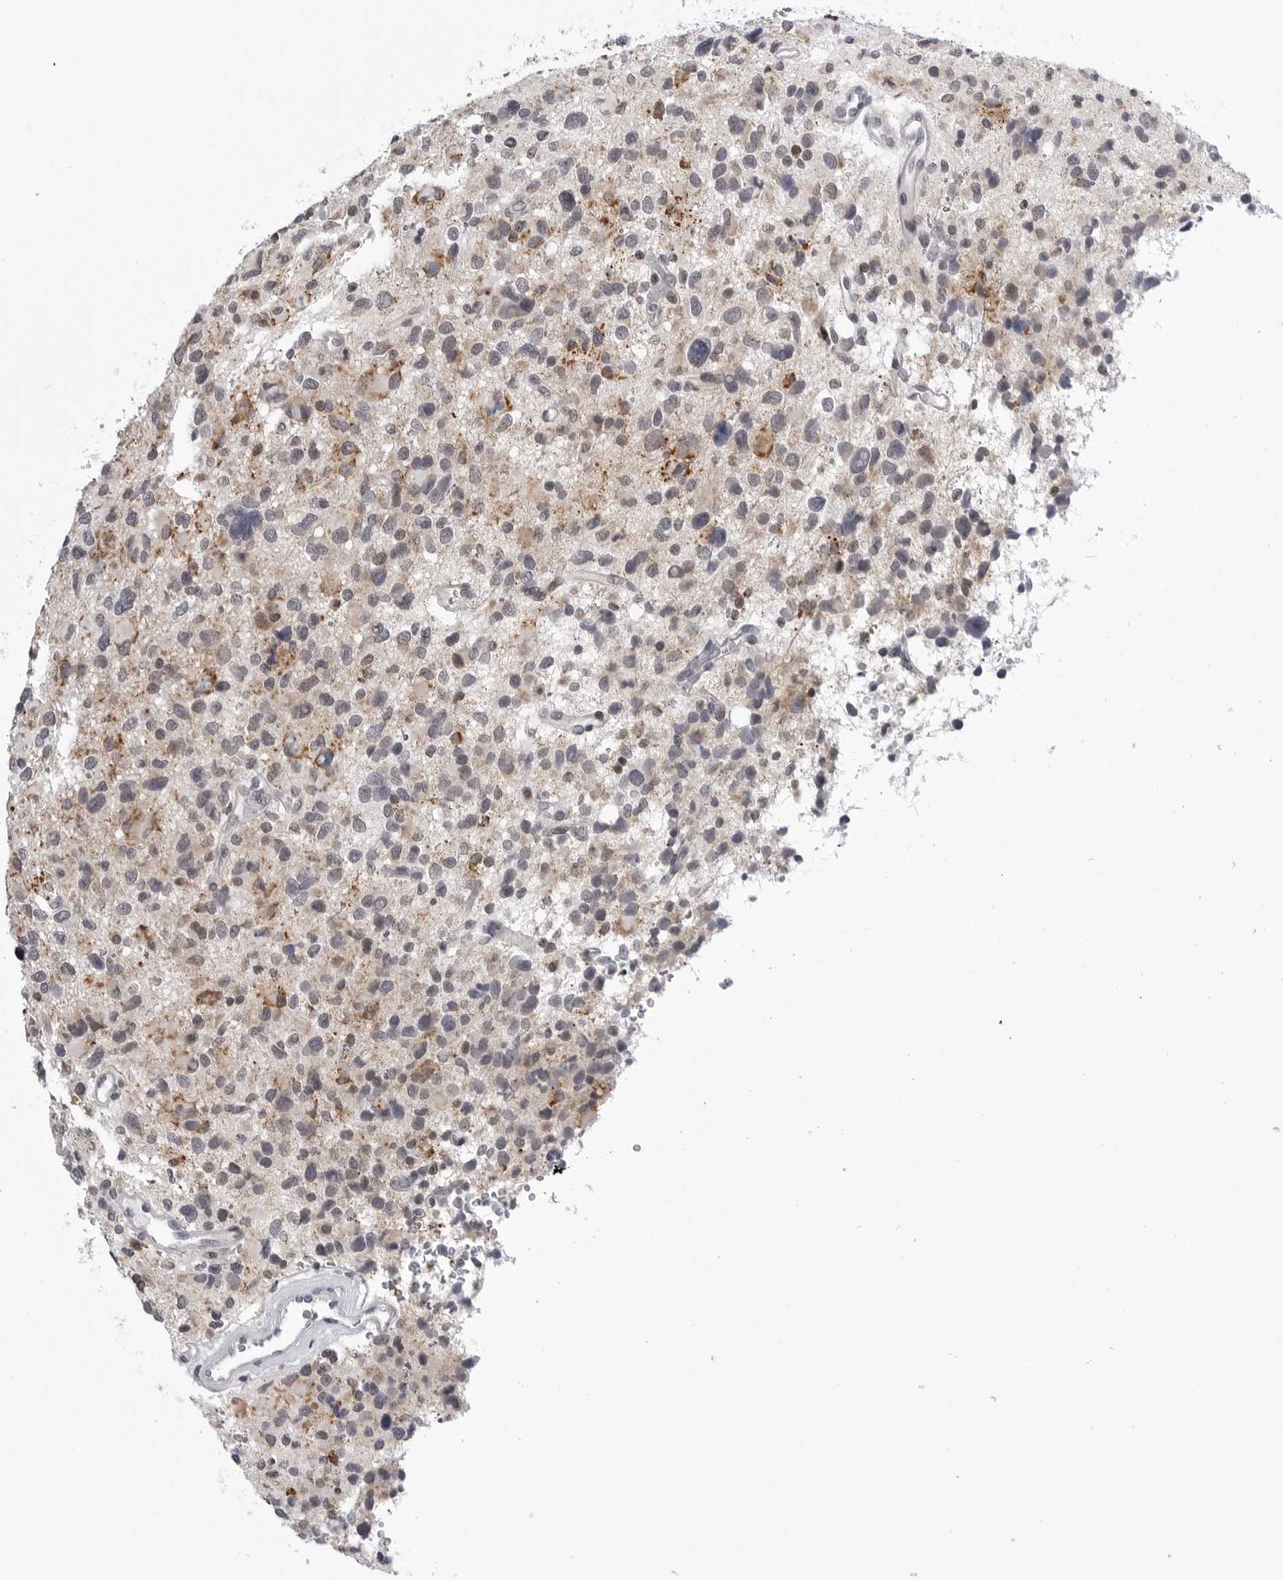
{"staining": {"intensity": "weak", "quantity": "<25%", "location": "cytoplasmic/membranous"}, "tissue": "glioma", "cell_type": "Tumor cells", "image_type": "cancer", "snomed": [{"axis": "morphology", "description": "Glioma, malignant, High grade"}, {"axis": "topography", "description": "Brain"}], "caption": "Human malignant glioma (high-grade) stained for a protein using immunohistochemistry (IHC) displays no staining in tumor cells.", "gene": "CDK20", "patient": {"sex": "male", "age": 48}}